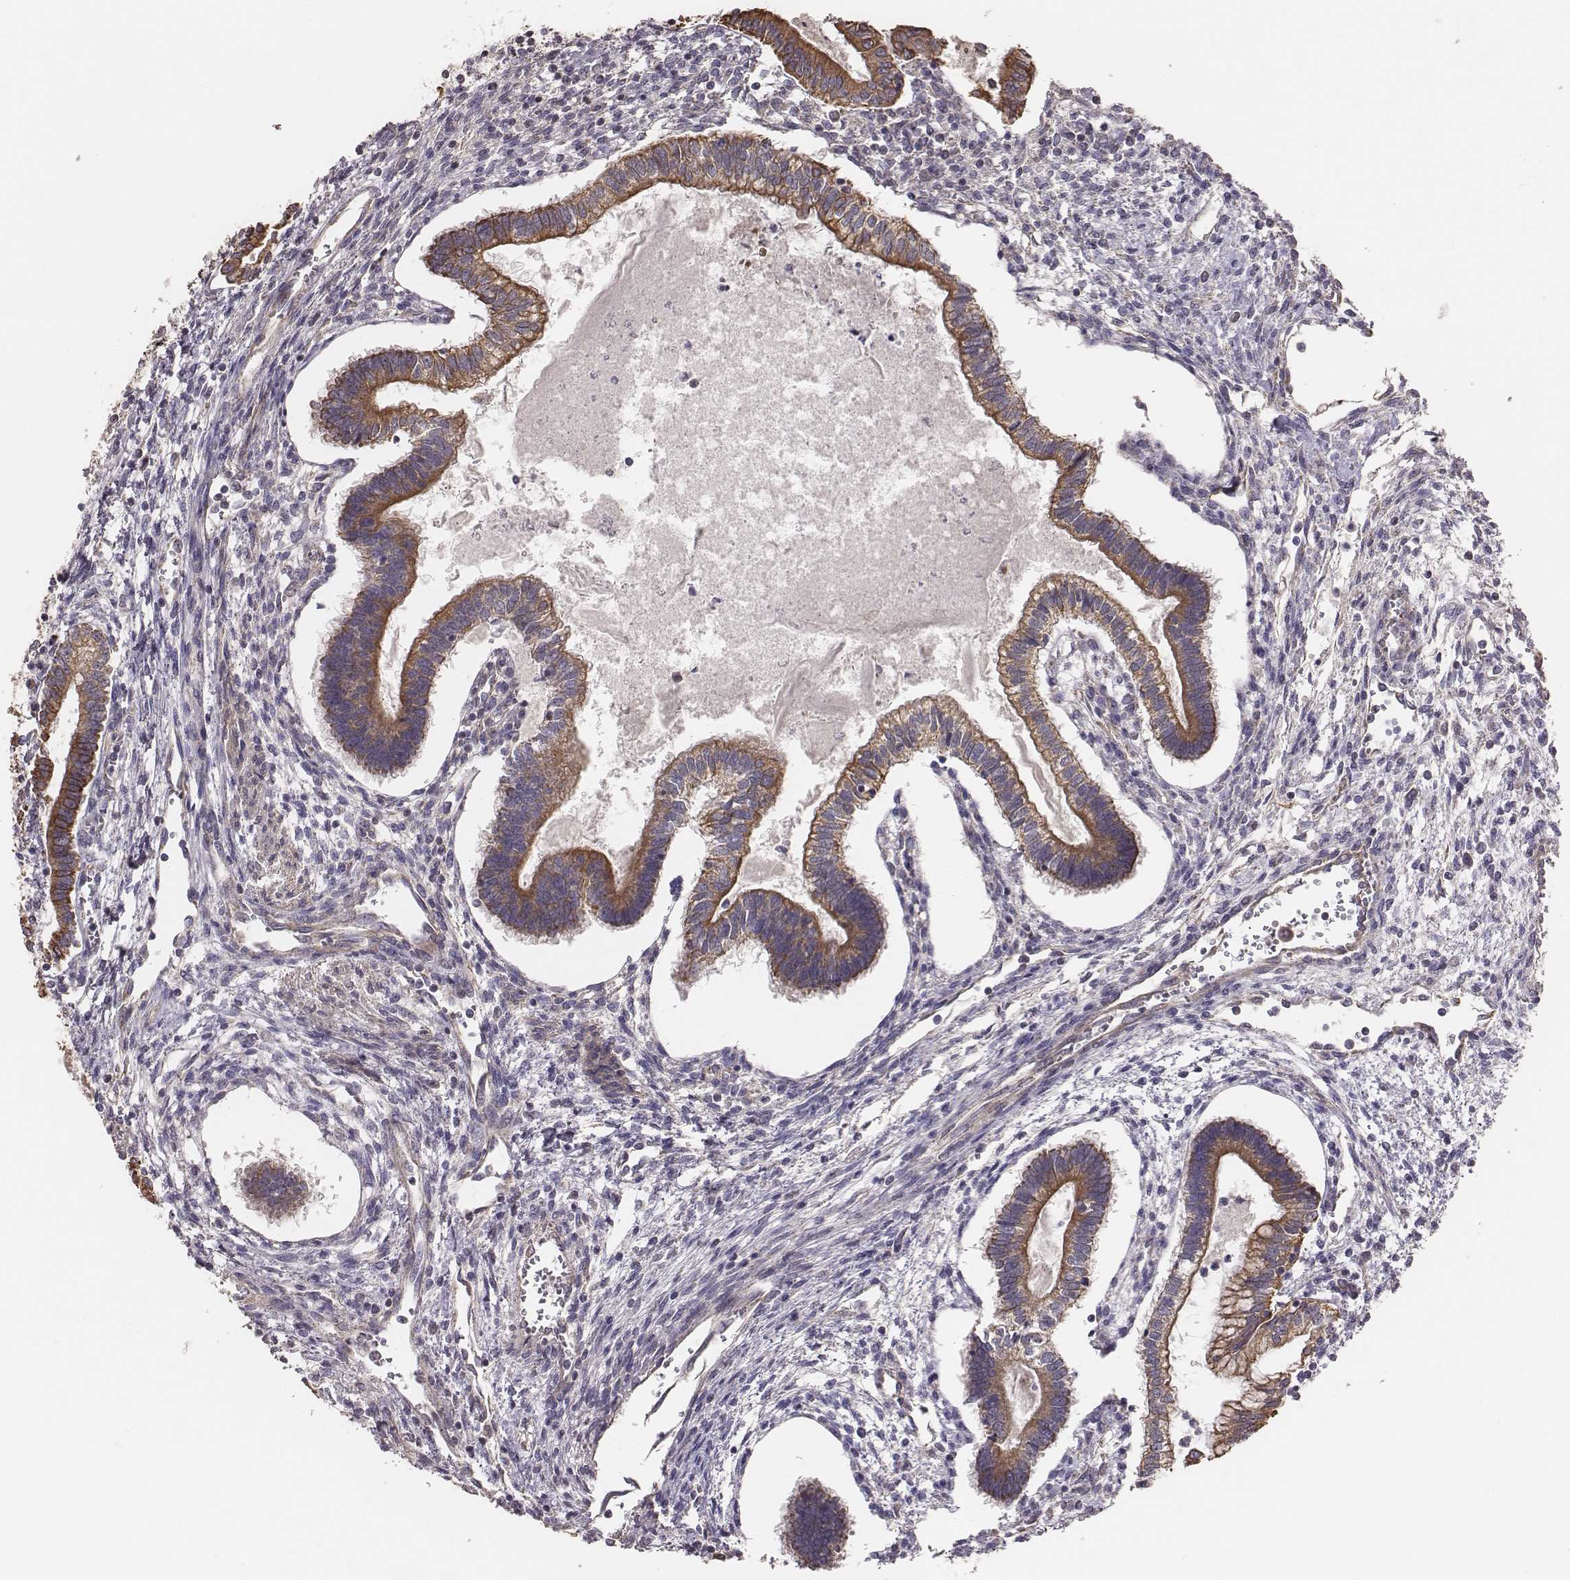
{"staining": {"intensity": "moderate", "quantity": ">75%", "location": "cytoplasmic/membranous"}, "tissue": "testis cancer", "cell_type": "Tumor cells", "image_type": "cancer", "snomed": [{"axis": "morphology", "description": "Carcinoma, Embryonal, NOS"}, {"axis": "topography", "description": "Testis"}], "caption": "Human testis cancer stained with a brown dye reveals moderate cytoplasmic/membranous positive staining in about >75% of tumor cells.", "gene": "HAVCR1", "patient": {"sex": "male", "age": 37}}